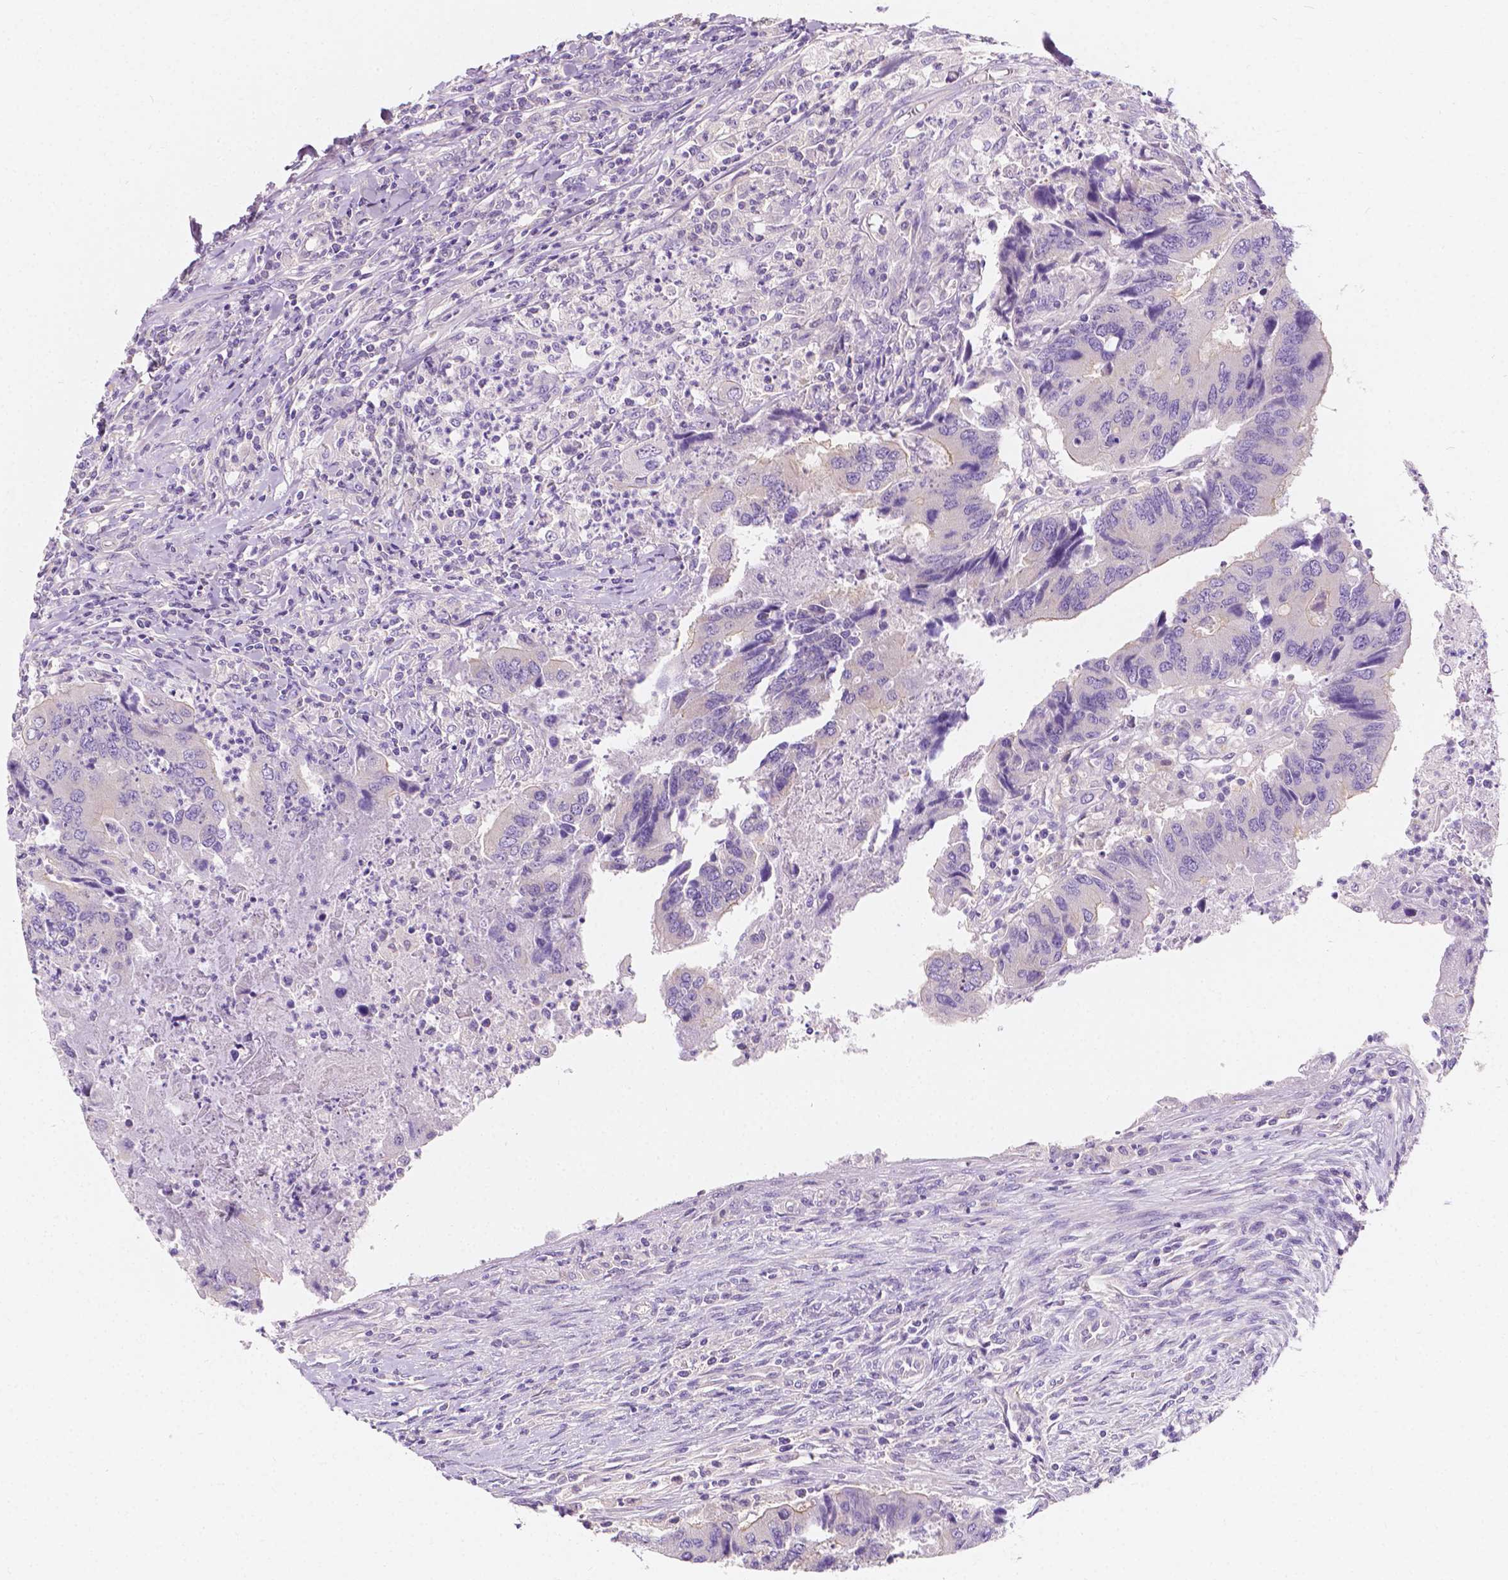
{"staining": {"intensity": "negative", "quantity": "none", "location": "none"}, "tissue": "colorectal cancer", "cell_type": "Tumor cells", "image_type": "cancer", "snomed": [{"axis": "morphology", "description": "Adenocarcinoma, NOS"}, {"axis": "topography", "description": "Colon"}], "caption": "Colorectal cancer was stained to show a protein in brown. There is no significant staining in tumor cells.", "gene": "SIRT2", "patient": {"sex": "female", "age": 67}}